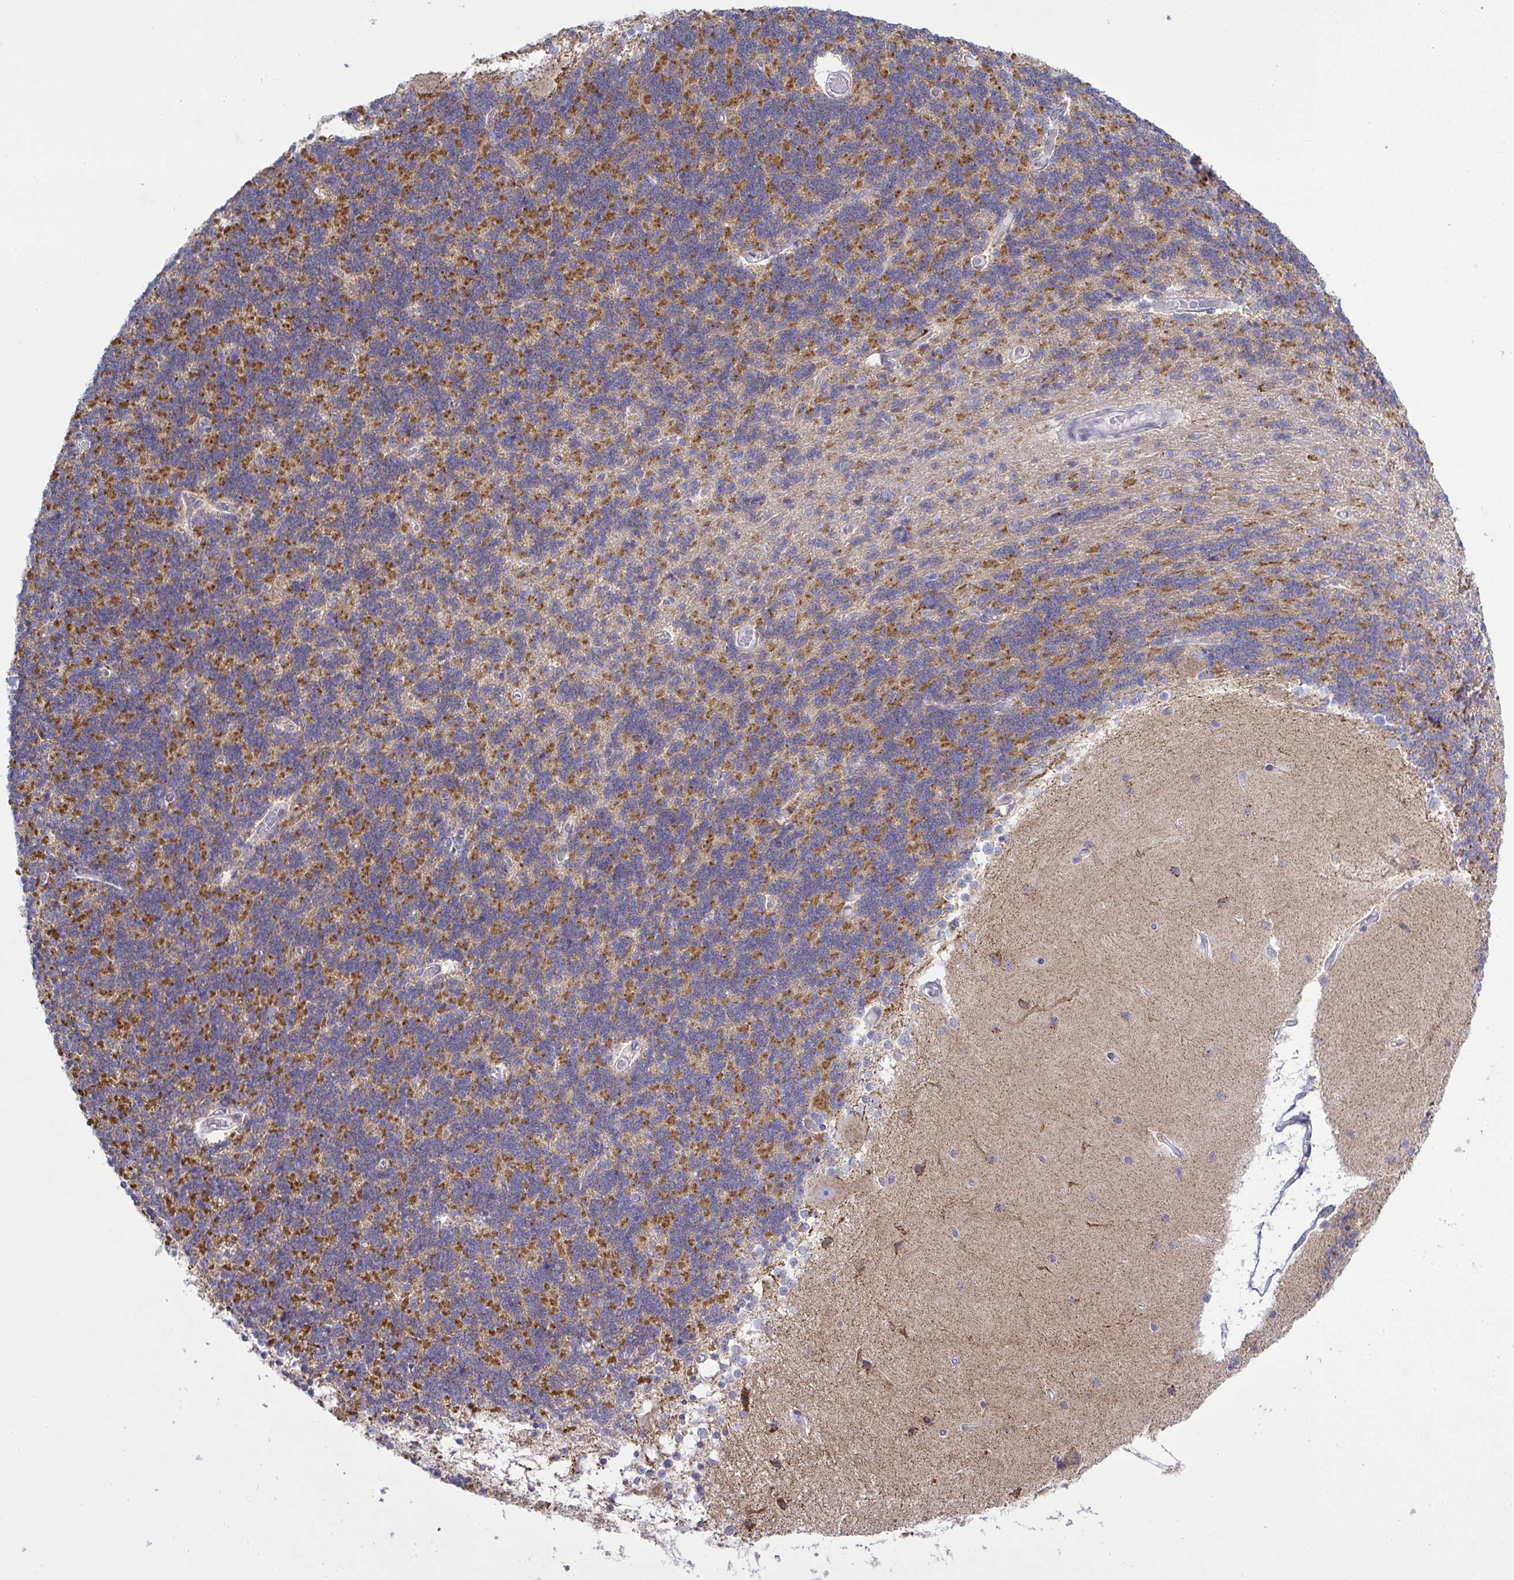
{"staining": {"intensity": "strong", "quantity": "25%-75%", "location": "cytoplasmic/membranous"}, "tissue": "cerebellum", "cell_type": "Cells in granular layer", "image_type": "normal", "snomed": [{"axis": "morphology", "description": "Normal tissue, NOS"}, {"axis": "topography", "description": "Cerebellum"}], "caption": "The immunohistochemical stain shows strong cytoplasmic/membranous expression in cells in granular layer of normal cerebellum.", "gene": "NDUFA7", "patient": {"sex": "female", "age": 54}}